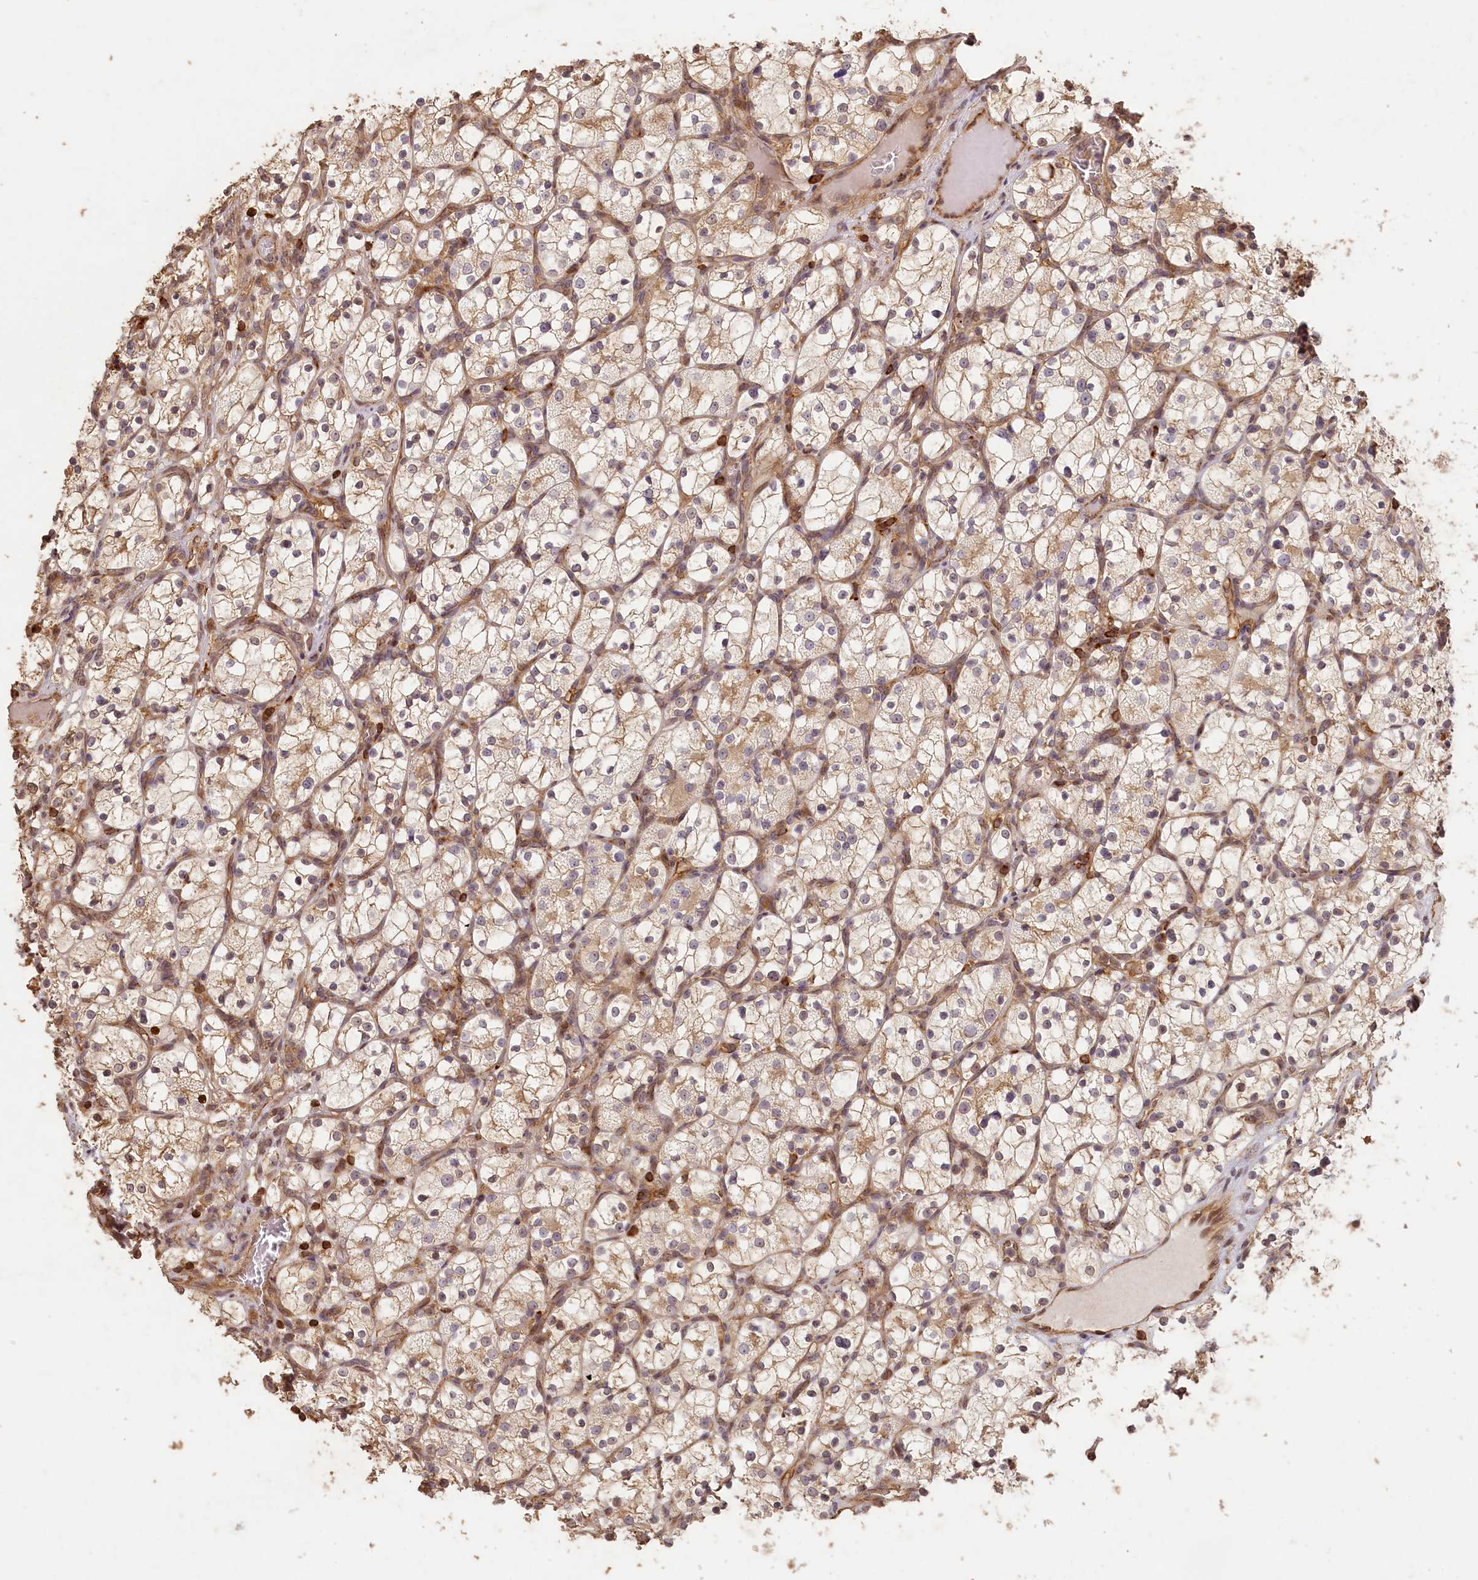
{"staining": {"intensity": "weak", "quantity": "<25%", "location": "cytoplasmic/membranous"}, "tissue": "renal cancer", "cell_type": "Tumor cells", "image_type": "cancer", "snomed": [{"axis": "morphology", "description": "Adenocarcinoma, NOS"}, {"axis": "topography", "description": "Kidney"}], "caption": "IHC of adenocarcinoma (renal) shows no expression in tumor cells. (DAB (3,3'-diaminobenzidine) immunohistochemistry (IHC), high magnification).", "gene": "MADD", "patient": {"sex": "female", "age": 69}}